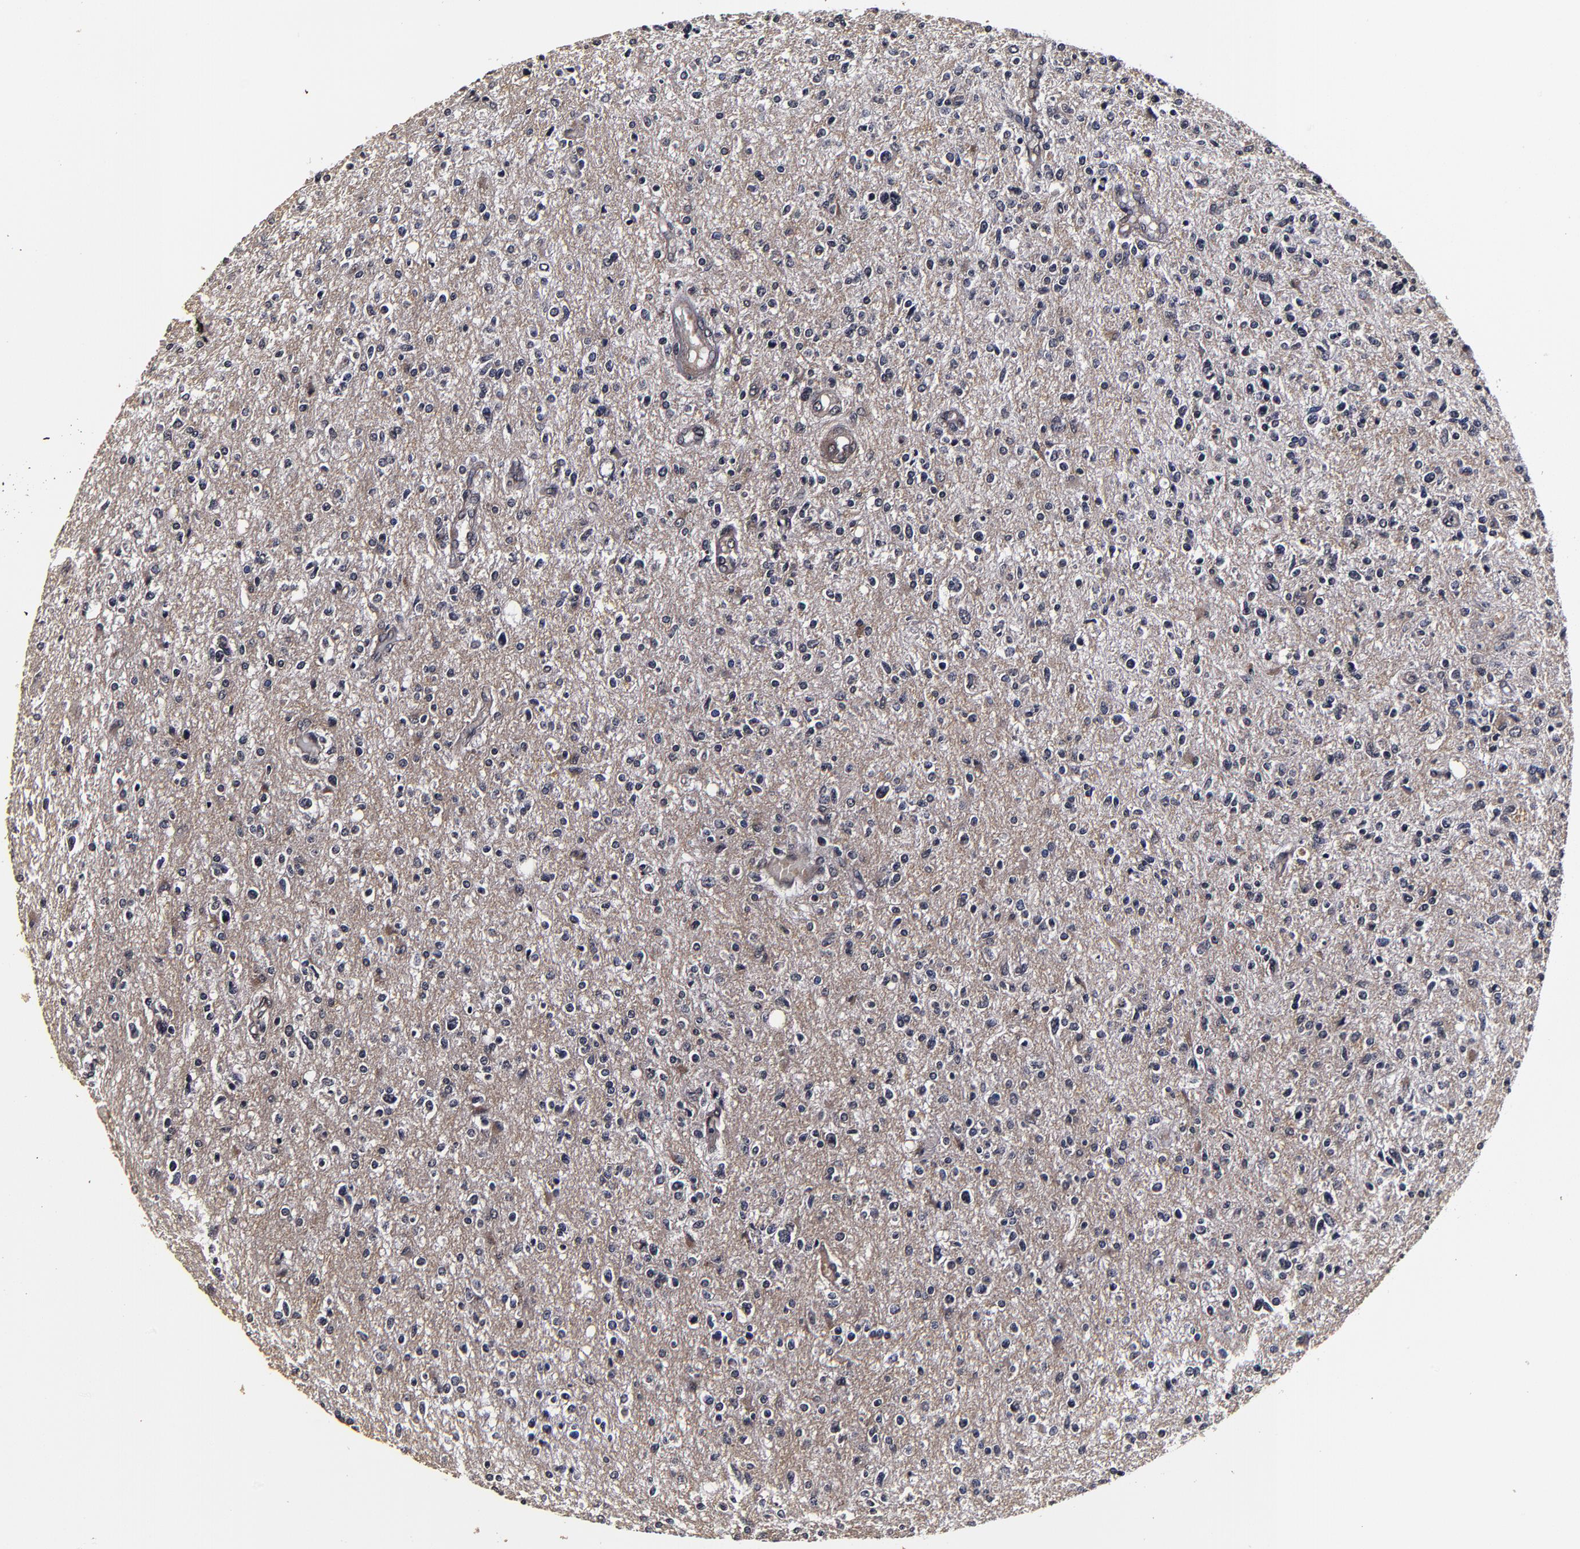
{"staining": {"intensity": "weak", "quantity": ">75%", "location": "cytoplasmic/membranous"}, "tissue": "glioma", "cell_type": "Tumor cells", "image_type": "cancer", "snomed": [{"axis": "morphology", "description": "Glioma, malignant, High grade"}, {"axis": "topography", "description": "Cerebral cortex"}], "caption": "High-power microscopy captured an immunohistochemistry (IHC) image of glioma, revealing weak cytoplasmic/membranous expression in approximately >75% of tumor cells.", "gene": "MMP15", "patient": {"sex": "male", "age": 76}}